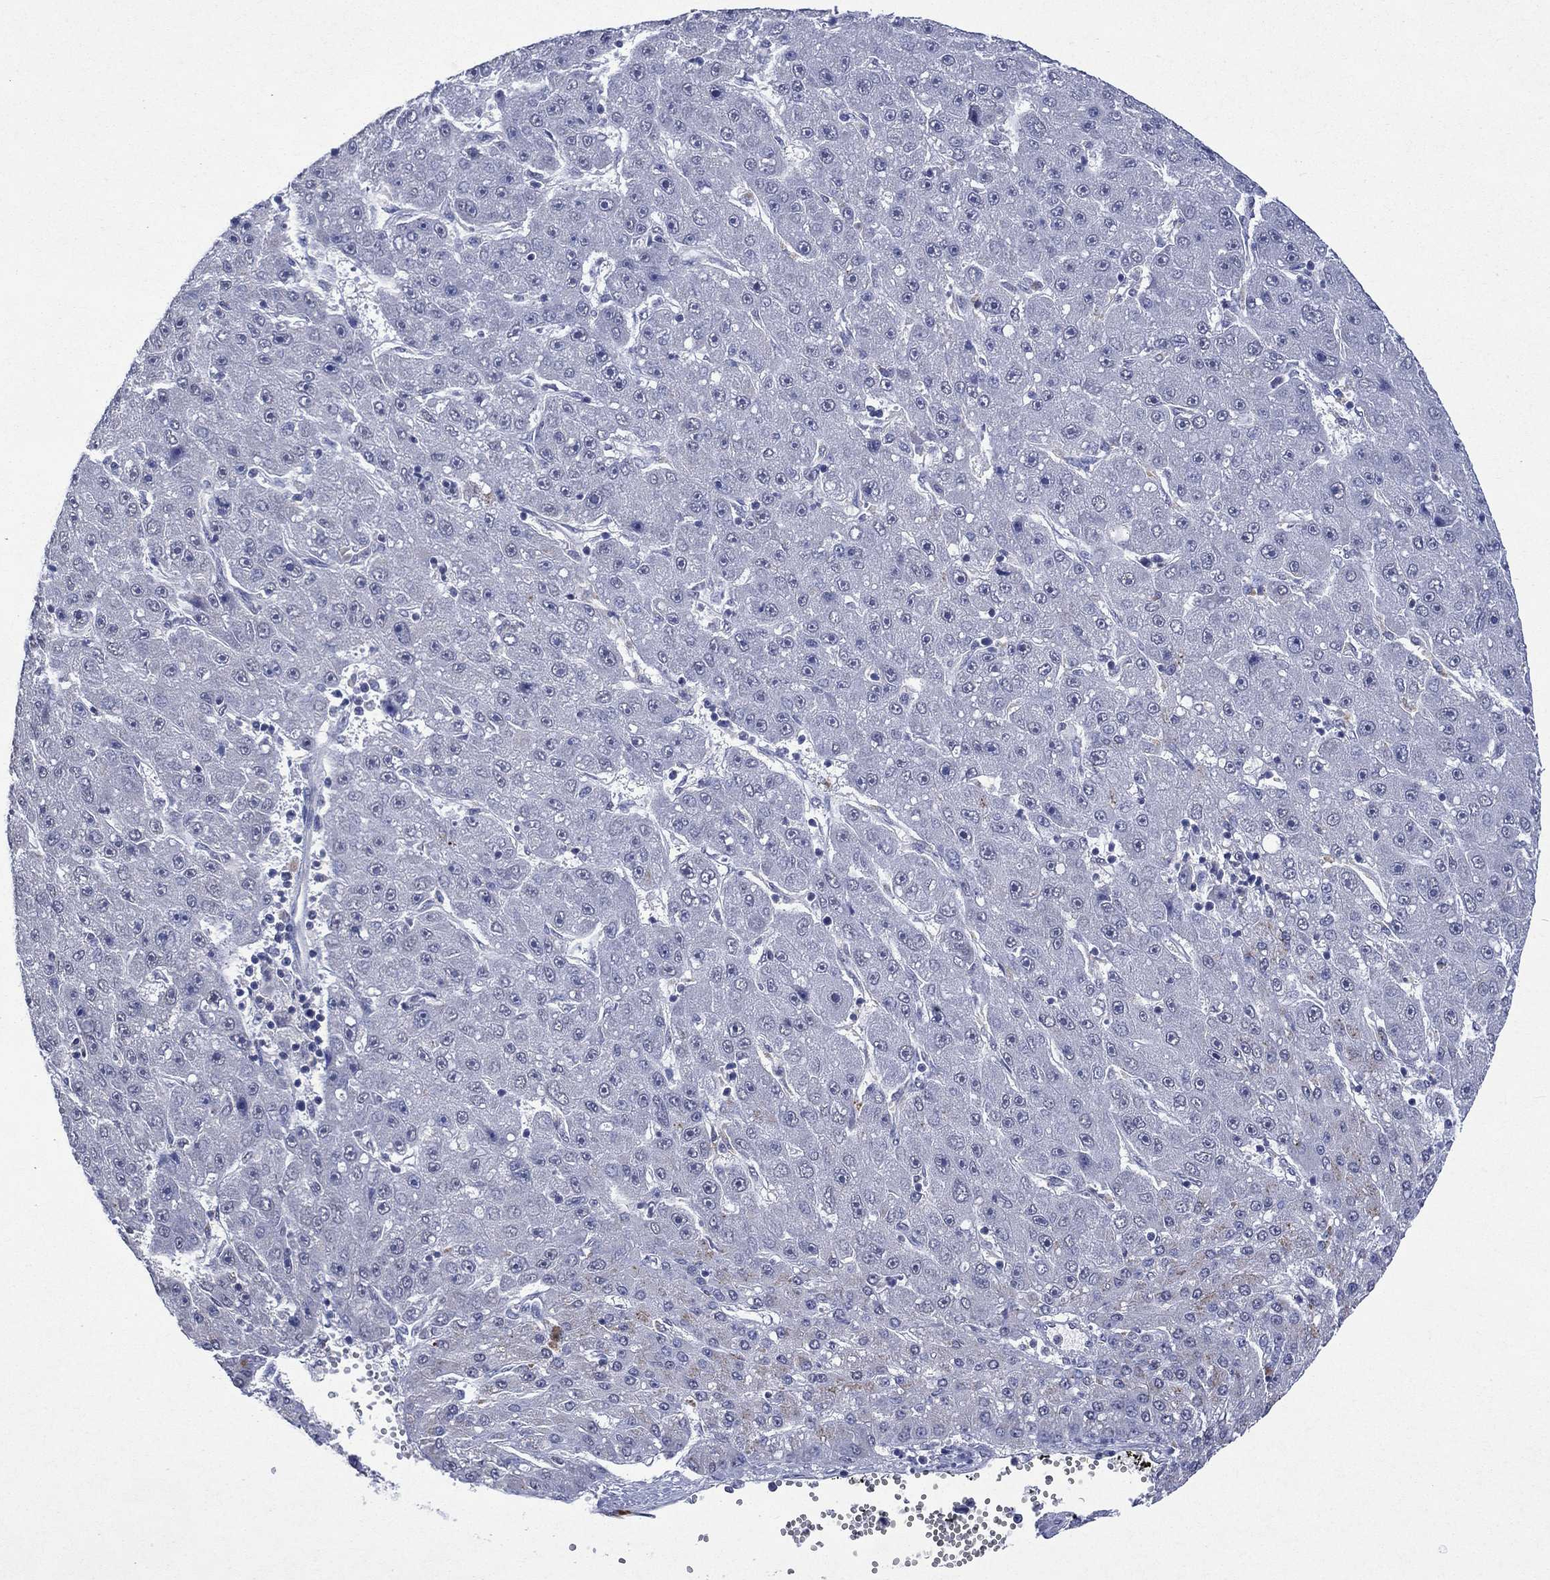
{"staining": {"intensity": "negative", "quantity": "none", "location": "none"}, "tissue": "liver cancer", "cell_type": "Tumor cells", "image_type": "cancer", "snomed": [{"axis": "morphology", "description": "Carcinoma, Hepatocellular, NOS"}, {"axis": "topography", "description": "Liver"}], "caption": "This image is of liver cancer stained with IHC to label a protein in brown with the nuclei are counter-stained blue. There is no positivity in tumor cells.", "gene": "ASB10", "patient": {"sex": "male", "age": 67}}